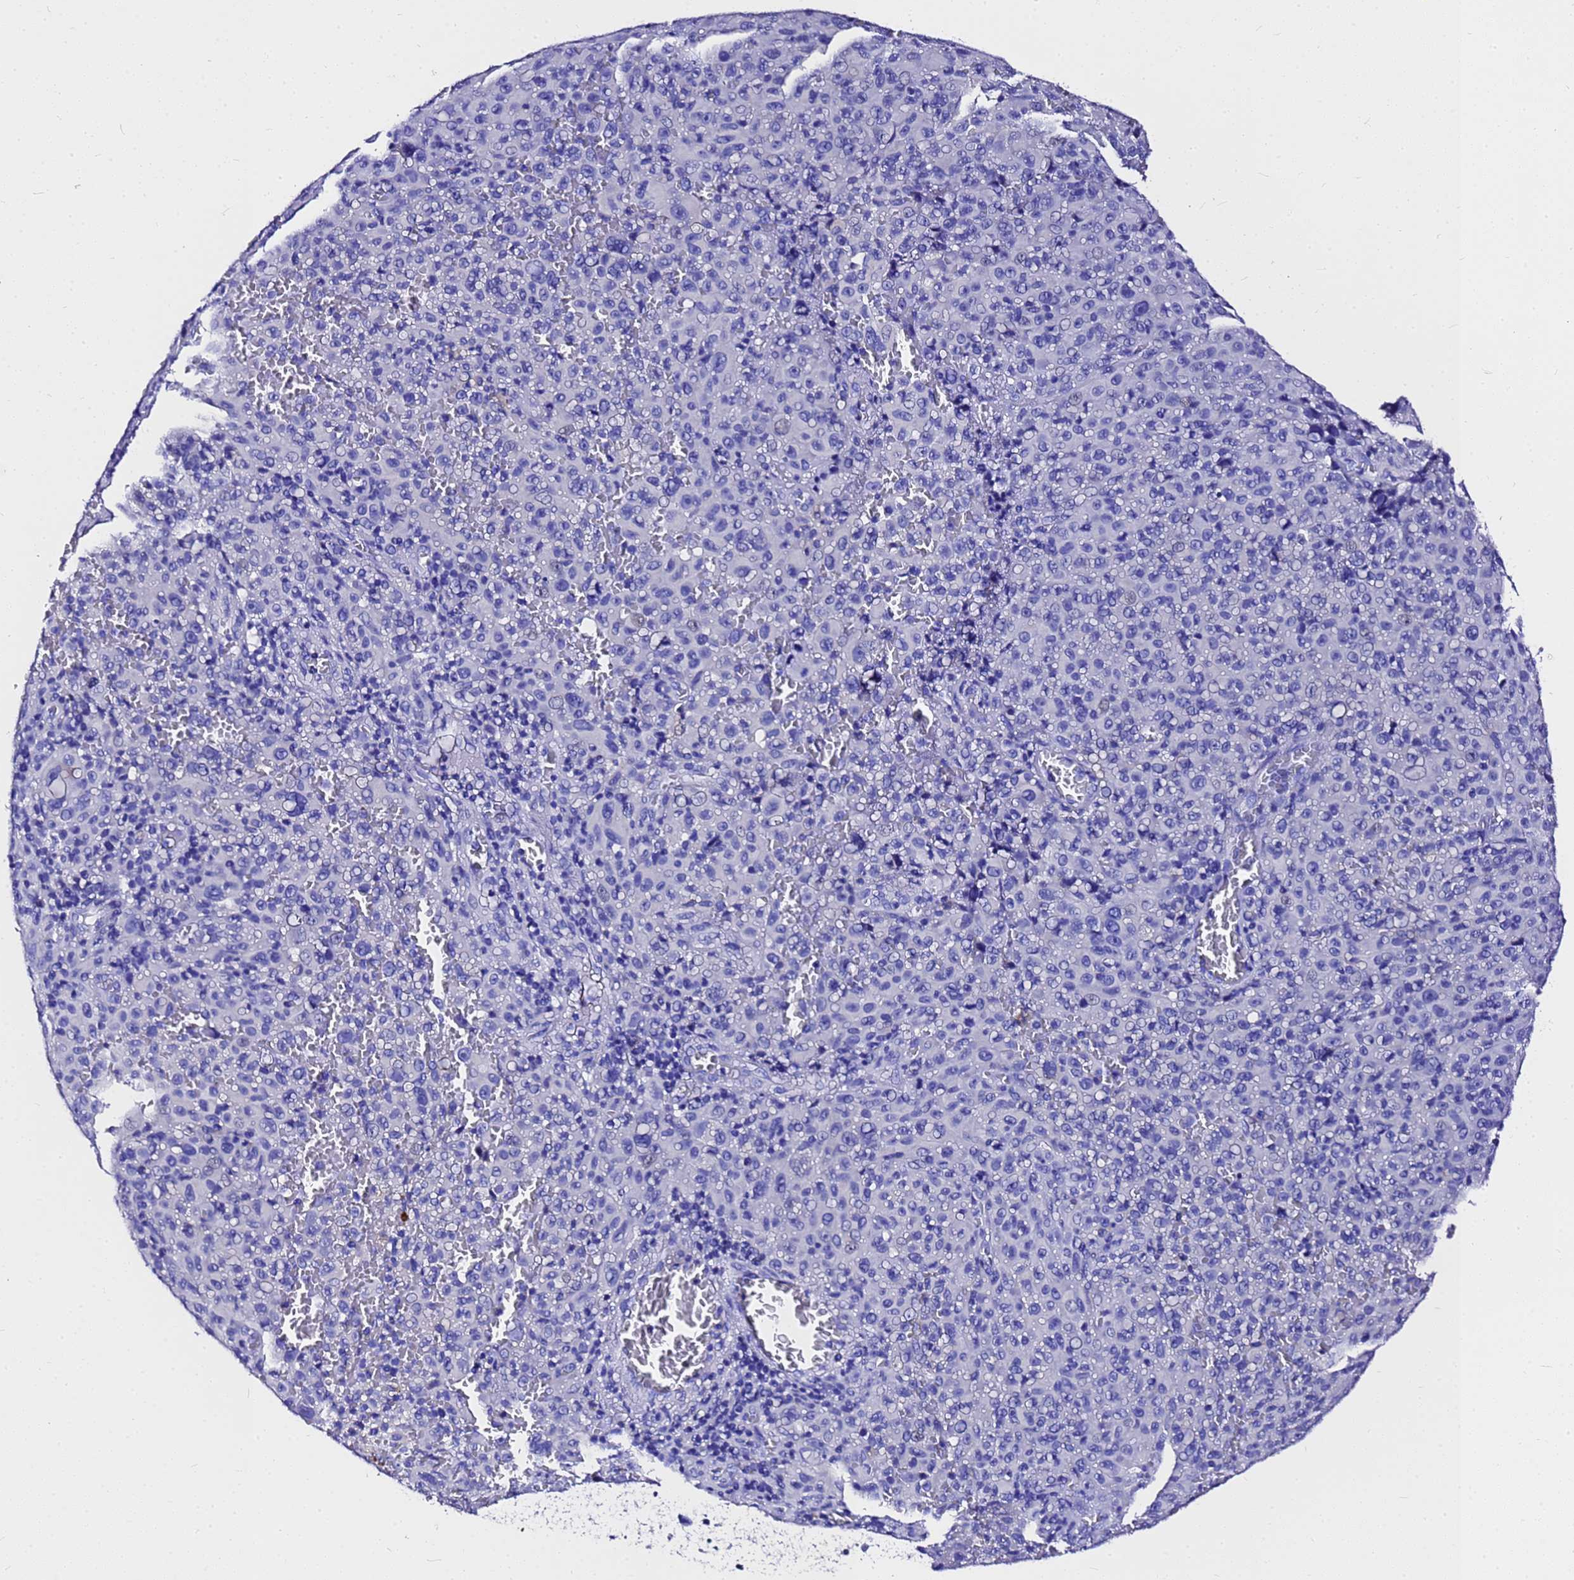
{"staining": {"intensity": "negative", "quantity": "none", "location": "none"}, "tissue": "melanoma", "cell_type": "Tumor cells", "image_type": "cancer", "snomed": [{"axis": "morphology", "description": "Malignant melanoma, NOS"}, {"axis": "topography", "description": "Skin"}], "caption": "There is no significant expression in tumor cells of melanoma.", "gene": "HERC4", "patient": {"sex": "female", "age": 82}}